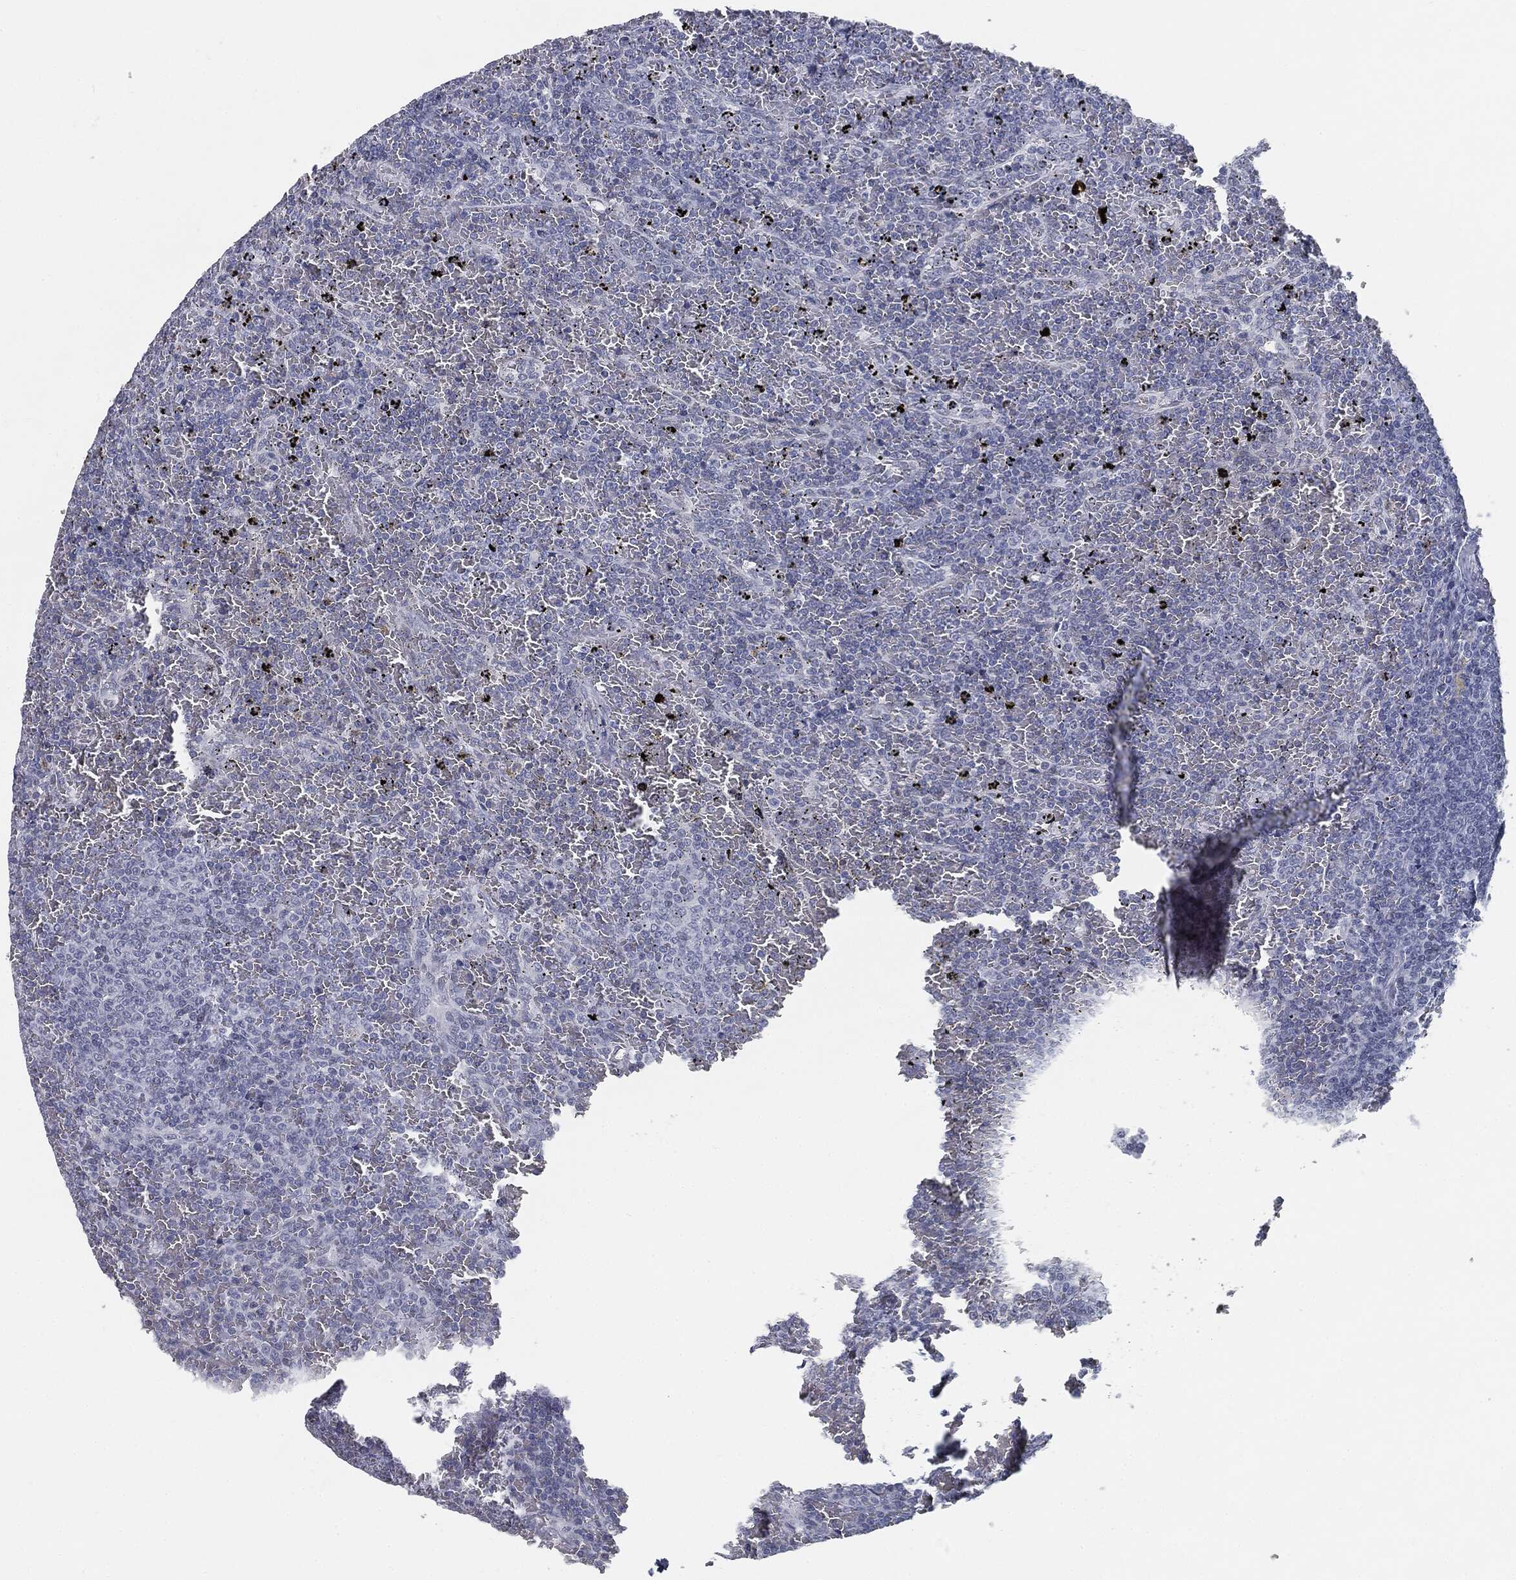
{"staining": {"intensity": "negative", "quantity": "none", "location": "none"}, "tissue": "lymphoma", "cell_type": "Tumor cells", "image_type": "cancer", "snomed": [{"axis": "morphology", "description": "Malignant lymphoma, non-Hodgkin's type, Low grade"}, {"axis": "topography", "description": "Spleen"}], "caption": "The micrograph shows no staining of tumor cells in lymphoma.", "gene": "ALDOB", "patient": {"sex": "female", "age": 77}}